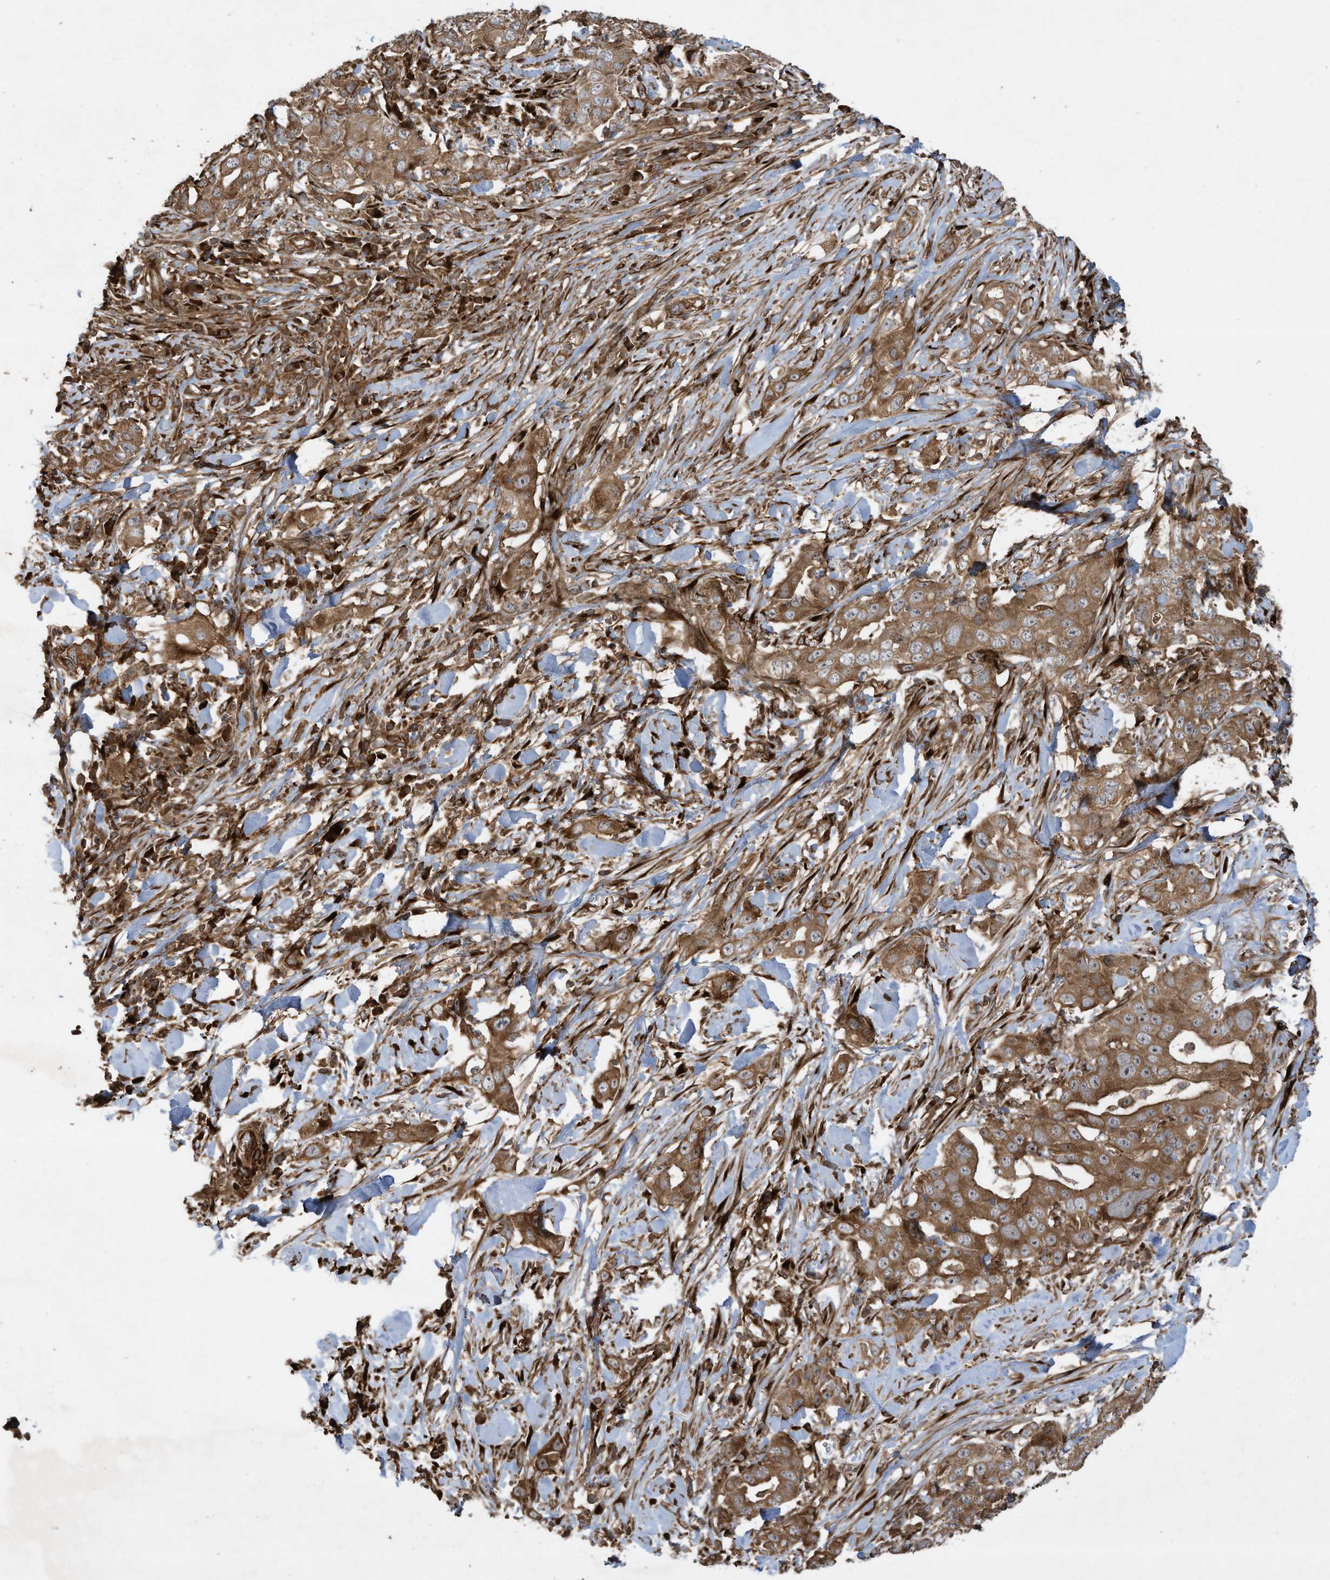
{"staining": {"intensity": "moderate", "quantity": ">75%", "location": "cytoplasmic/membranous"}, "tissue": "lung cancer", "cell_type": "Tumor cells", "image_type": "cancer", "snomed": [{"axis": "morphology", "description": "Adenocarcinoma, NOS"}, {"axis": "topography", "description": "Lung"}], "caption": "Protein staining of lung cancer (adenocarcinoma) tissue shows moderate cytoplasmic/membranous positivity in about >75% of tumor cells. The staining was performed using DAB (3,3'-diaminobenzidine) to visualize the protein expression in brown, while the nuclei were stained in blue with hematoxylin (Magnification: 20x).", "gene": "DDIT4", "patient": {"sex": "female", "age": 51}}